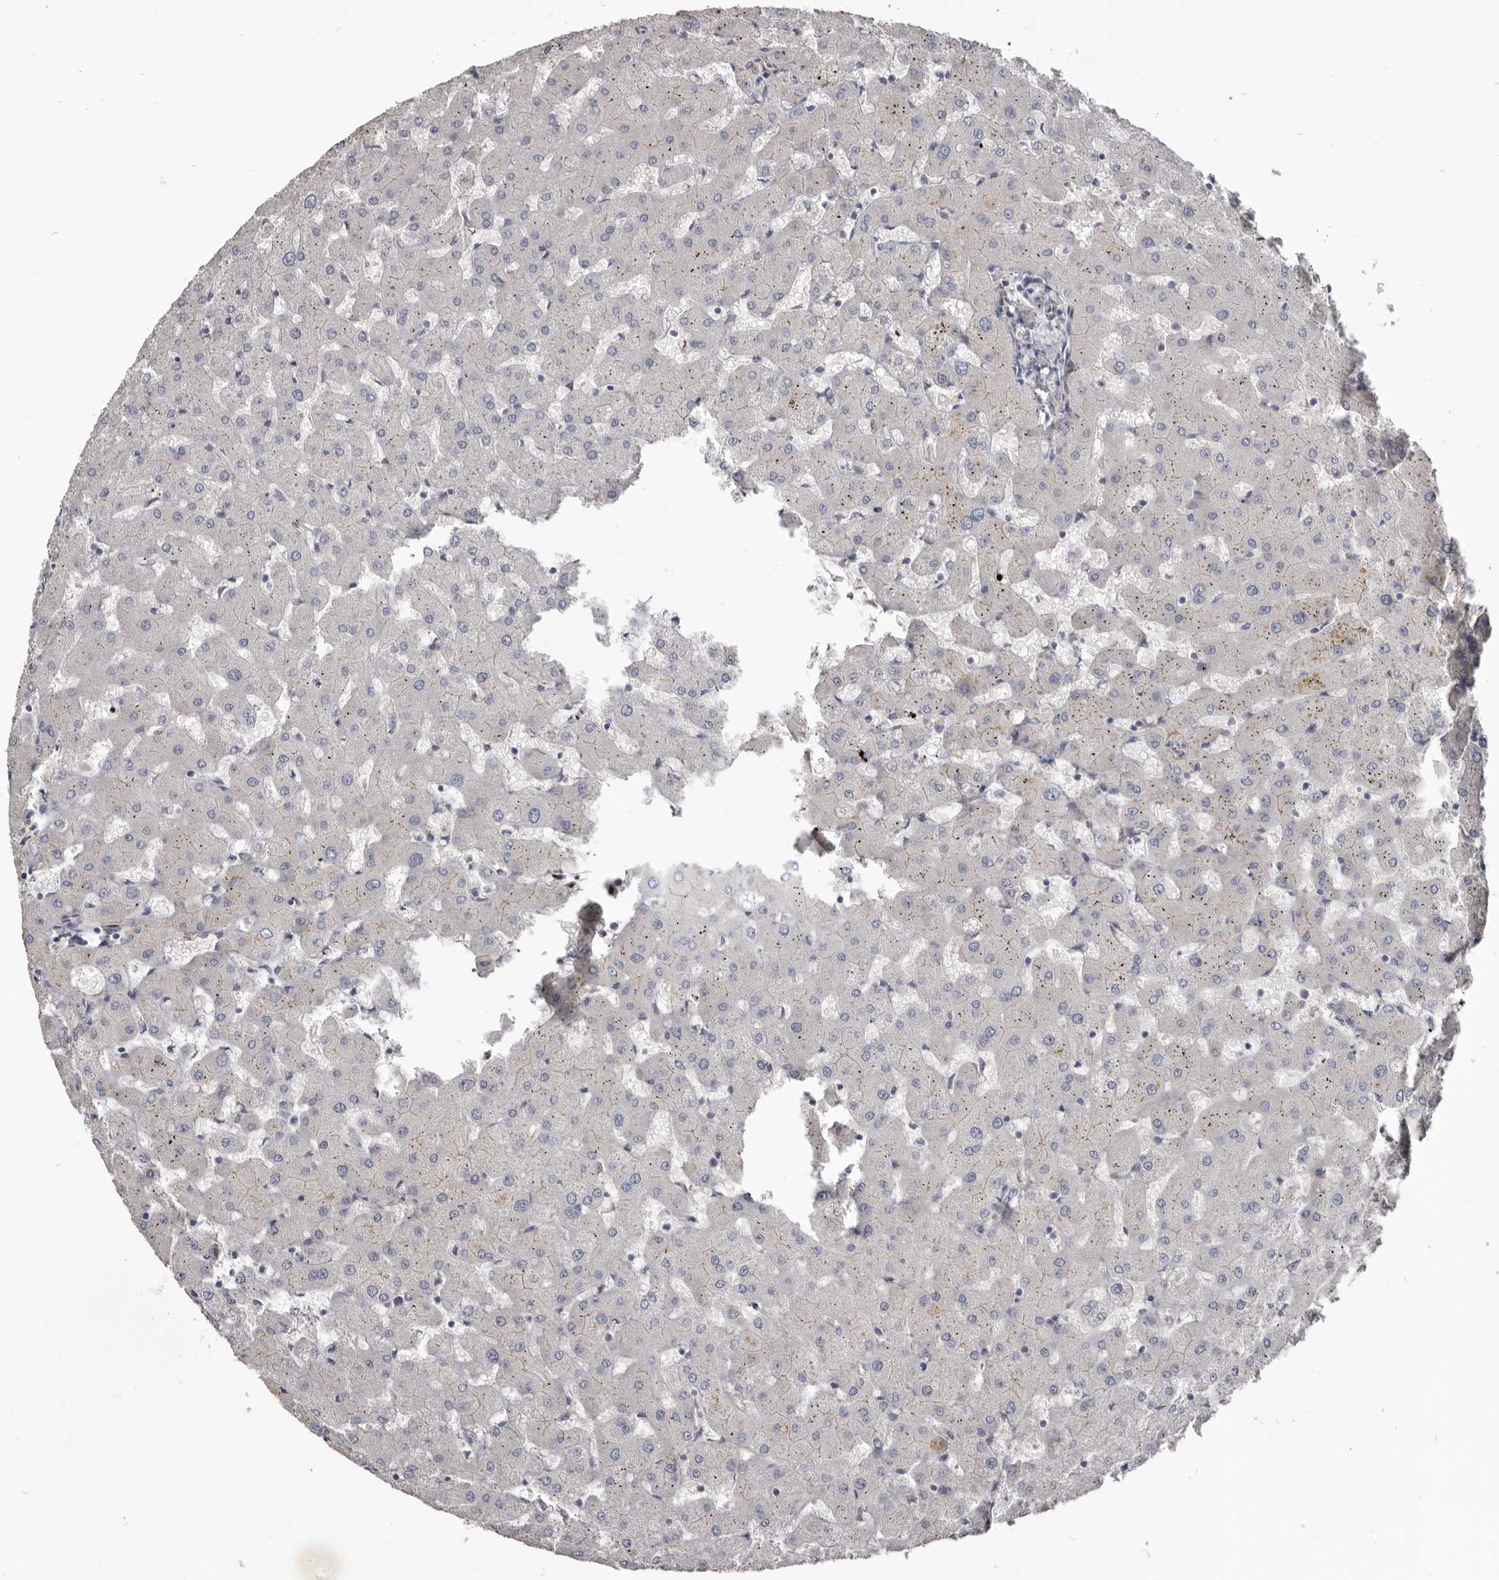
{"staining": {"intensity": "moderate", "quantity": "<25%", "location": "cytoplasmic/membranous"}, "tissue": "liver", "cell_type": "Cholangiocytes", "image_type": "normal", "snomed": [{"axis": "morphology", "description": "Normal tissue, NOS"}, {"axis": "topography", "description": "Liver"}], "caption": "Immunohistochemical staining of unremarkable human liver exhibits moderate cytoplasmic/membranous protein expression in approximately <25% of cholangiocytes.", "gene": "CGN", "patient": {"sex": "female", "age": 63}}